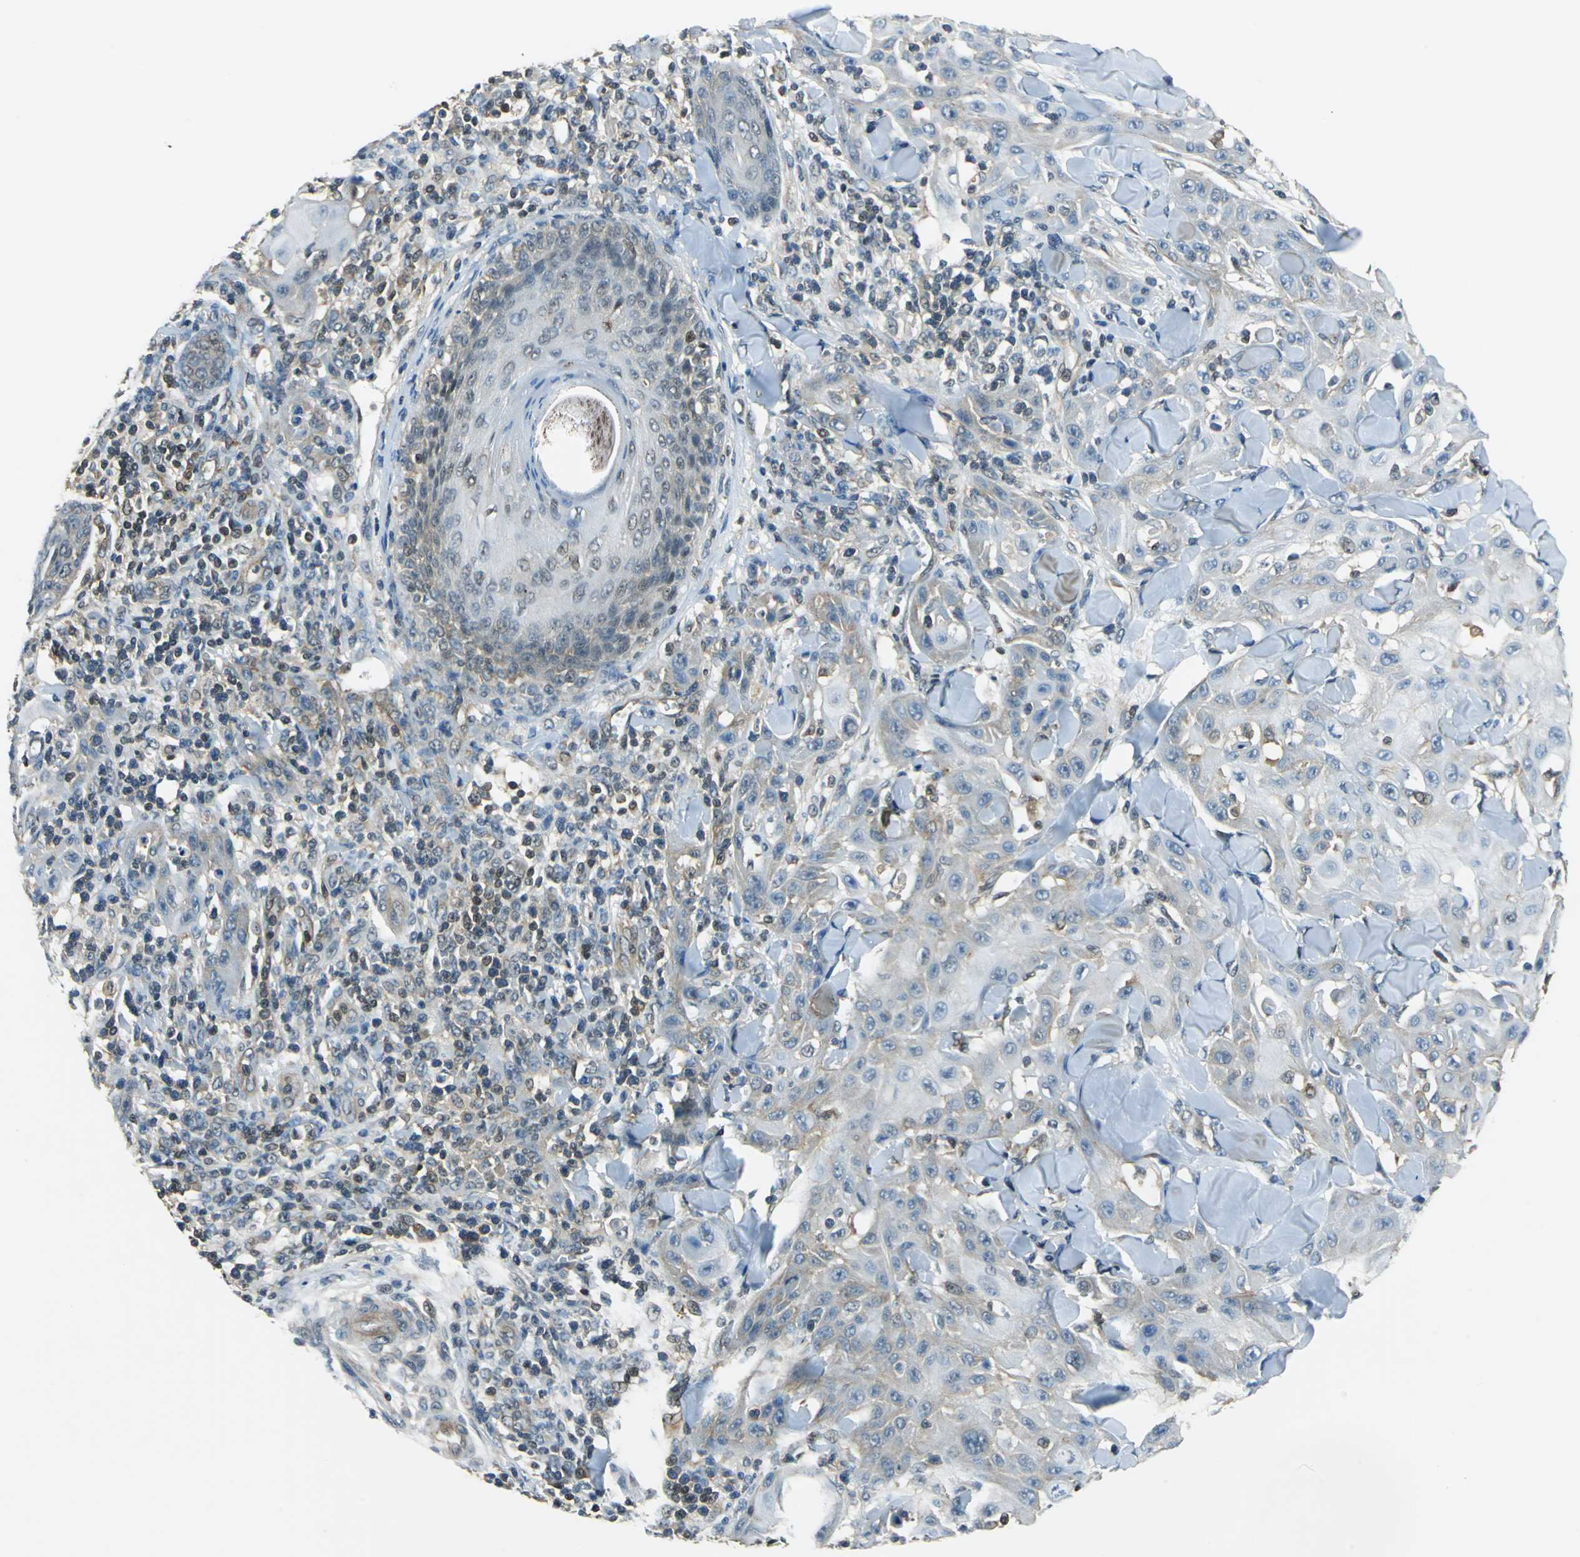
{"staining": {"intensity": "weak", "quantity": "<25%", "location": "cytoplasmic/membranous"}, "tissue": "skin cancer", "cell_type": "Tumor cells", "image_type": "cancer", "snomed": [{"axis": "morphology", "description": "Squamous cell carcinoma, NOS"}, {"axis": "topography", "description": "Skin"}], "caption": "This is a micrograph of immunohistochemistry (IHC) staining of skin cancer (squamous cell carcinoma), which shows no staining in tumor cells. (DAB (3,3'-diaminobenzidine) immunohistochemistry, high magnification).", "gene": "ARPC3", "patient": {"sex": "male", "age": 24}}